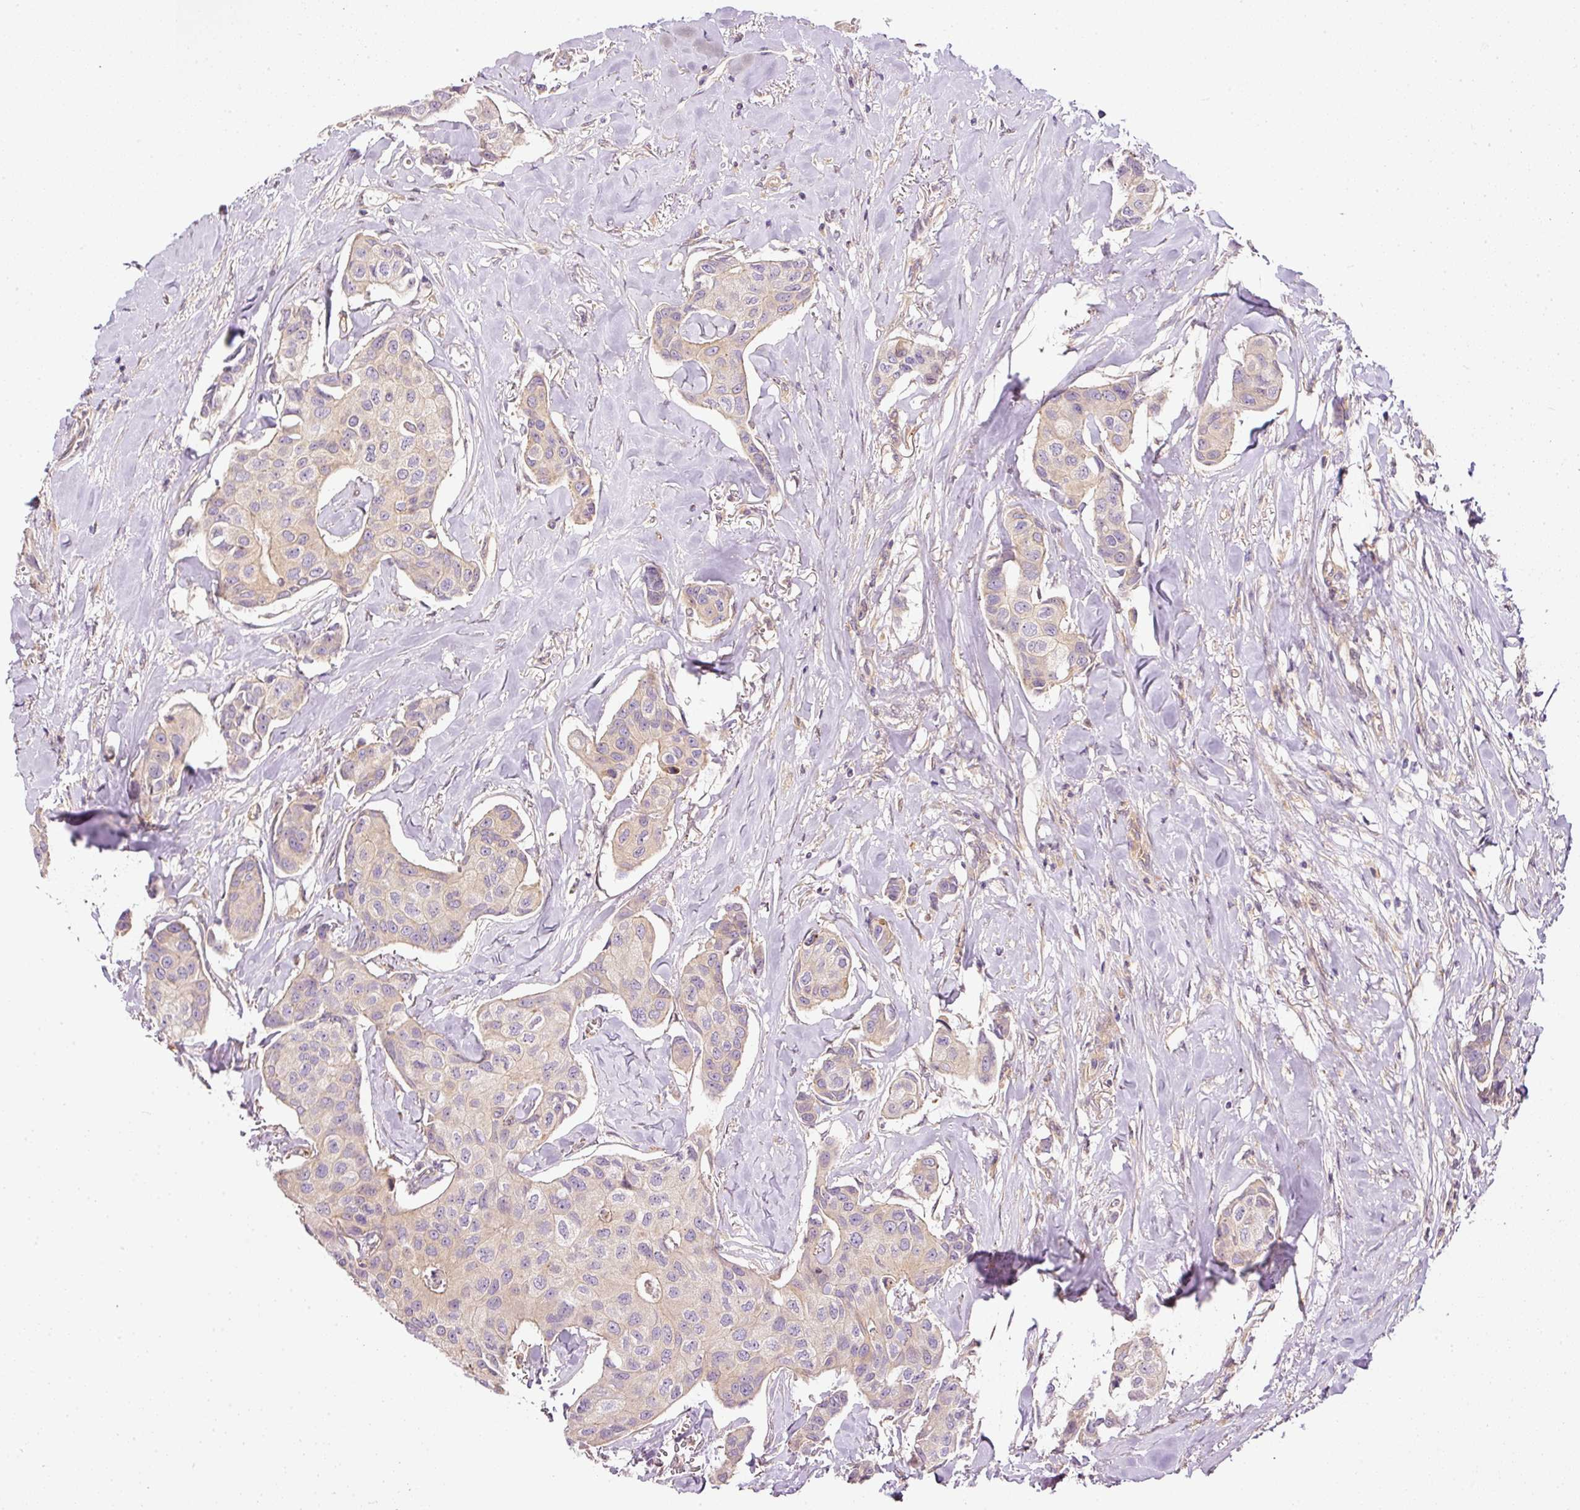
{"staining": {"intensity": "weak", "quantity": "<25%", "location": "cytoplasmic/membranous"}, "tissue": "breast cancer", "cell_type": "Tumor cells", "image_type": "cancer", "snomed": [{"axis": "morphology", "description": "Duct carcinoma"}, {"axis": "topography", "description": "Breast"}], "caption": "Immunohistochemistry image of intraductal carcinoma (breast) stained for a protein (brown), which exhibits no positivity in tumor cells.", "gene": "TBC1D2B", "patient": {"sex": "female", "age": 80}}